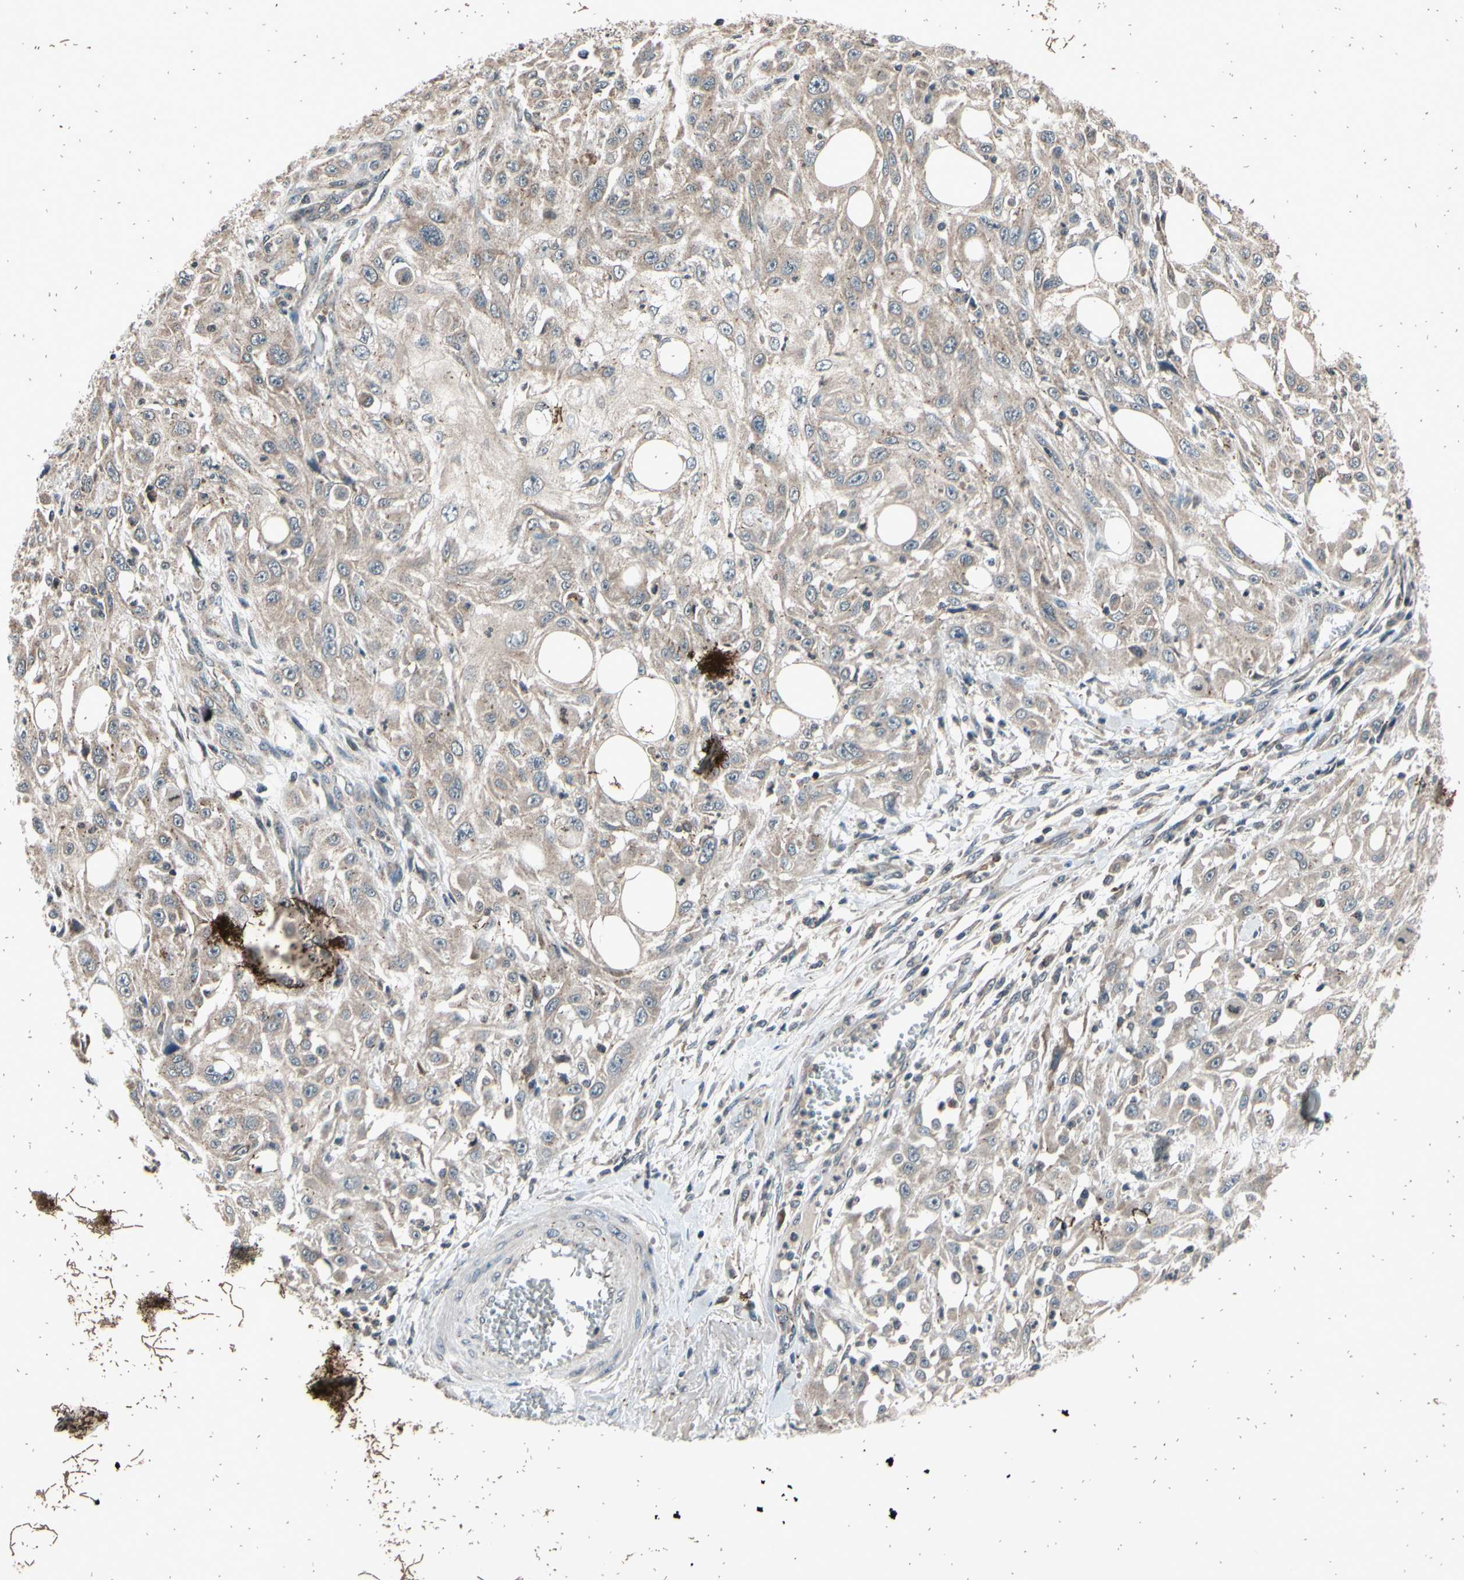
{"staining": {"intensity": "weak", "quantity": ">75%", "location": "cytoplasmic/membranous"}, "tissue": "skin cancer", "cell_type": "Tumor cells", "image_type": "cancer", "snomed": [{"axis": "morphology", "description": "Squamous cell carcinoma, NOS"}, {"axis": "topography", "description": "Skin"}], "caption": "Brown immunohistochemical staining in squamous cell carcinoma (skin) shows weak cytoplasmic/membranous staining in approximately >75% of tumor cells. The staining was performed using DAB (3,3'-diaminobenzidine), with brown indicating positive protein expression. Nuclei are stained blue with hematoxylin.", "gene": "MBTPS2", "patient": {"sex": "male", "age": 75}}